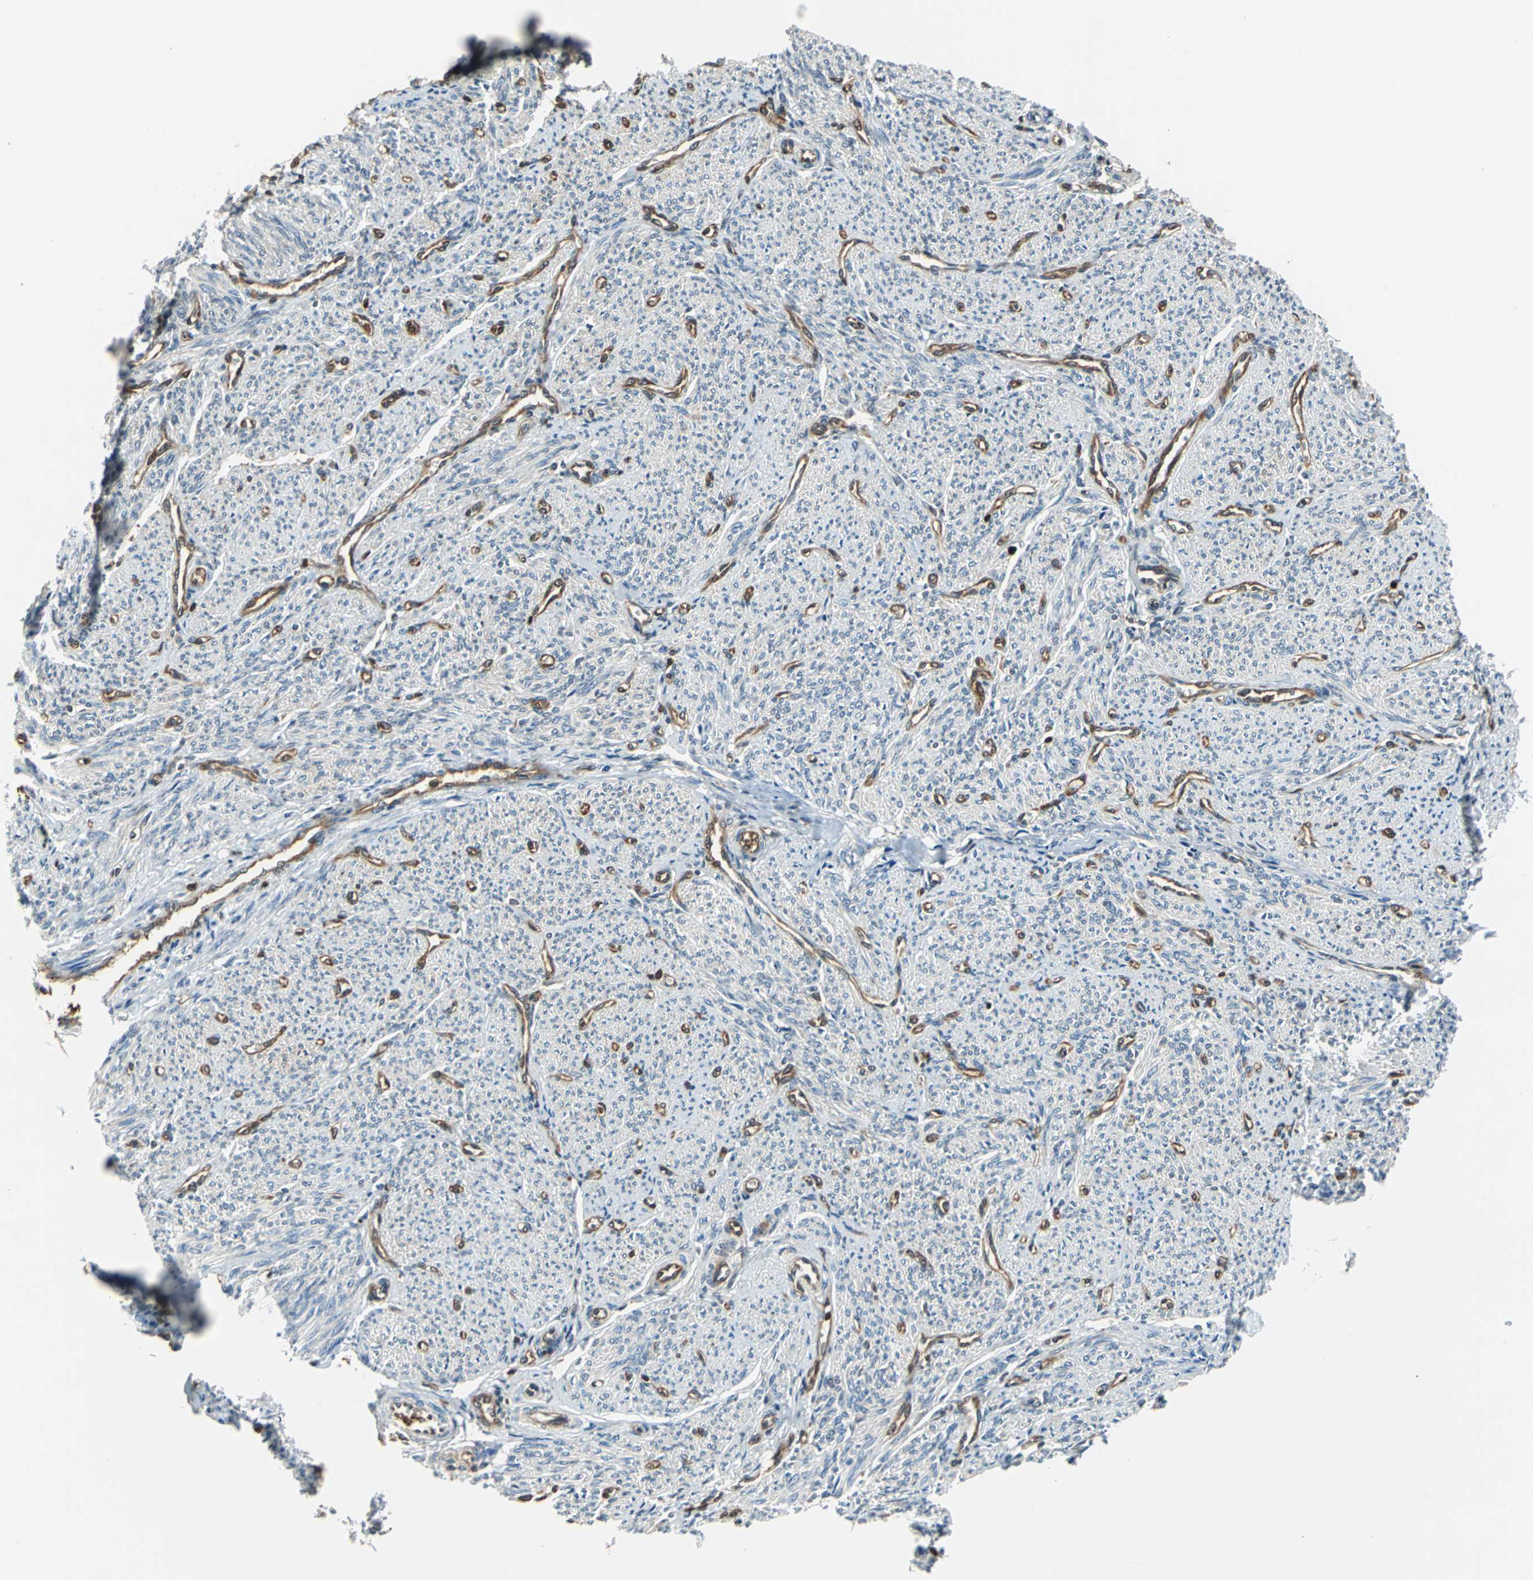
{"staining": {"intensity": "weak", "quantity": "25%-75%", "location": "cytoplasmic/membranous"}, "tissue": "smooth muscle", "cell_type": "Smooth muscle cells", "image_type": "normal", "snomed": [{"axis": "morphology", "description": "Normal tissue, NOS"}, {"axis": "topography", "description": "Smooth muscle"}], "caption": "A high-resolution micrograph shows immunohistochemistry staining of unremarkable smooth muscle, which displays weak cytoplasmic/membranous positivity in approximately 25%-75% of smooth muscle cells. (DAB (3,3'-diaminobenzidine) IHC with brightfield microscopy, high magnification).", "gene": "PSME1", "patient": {"sex": "female", "age": 65}}